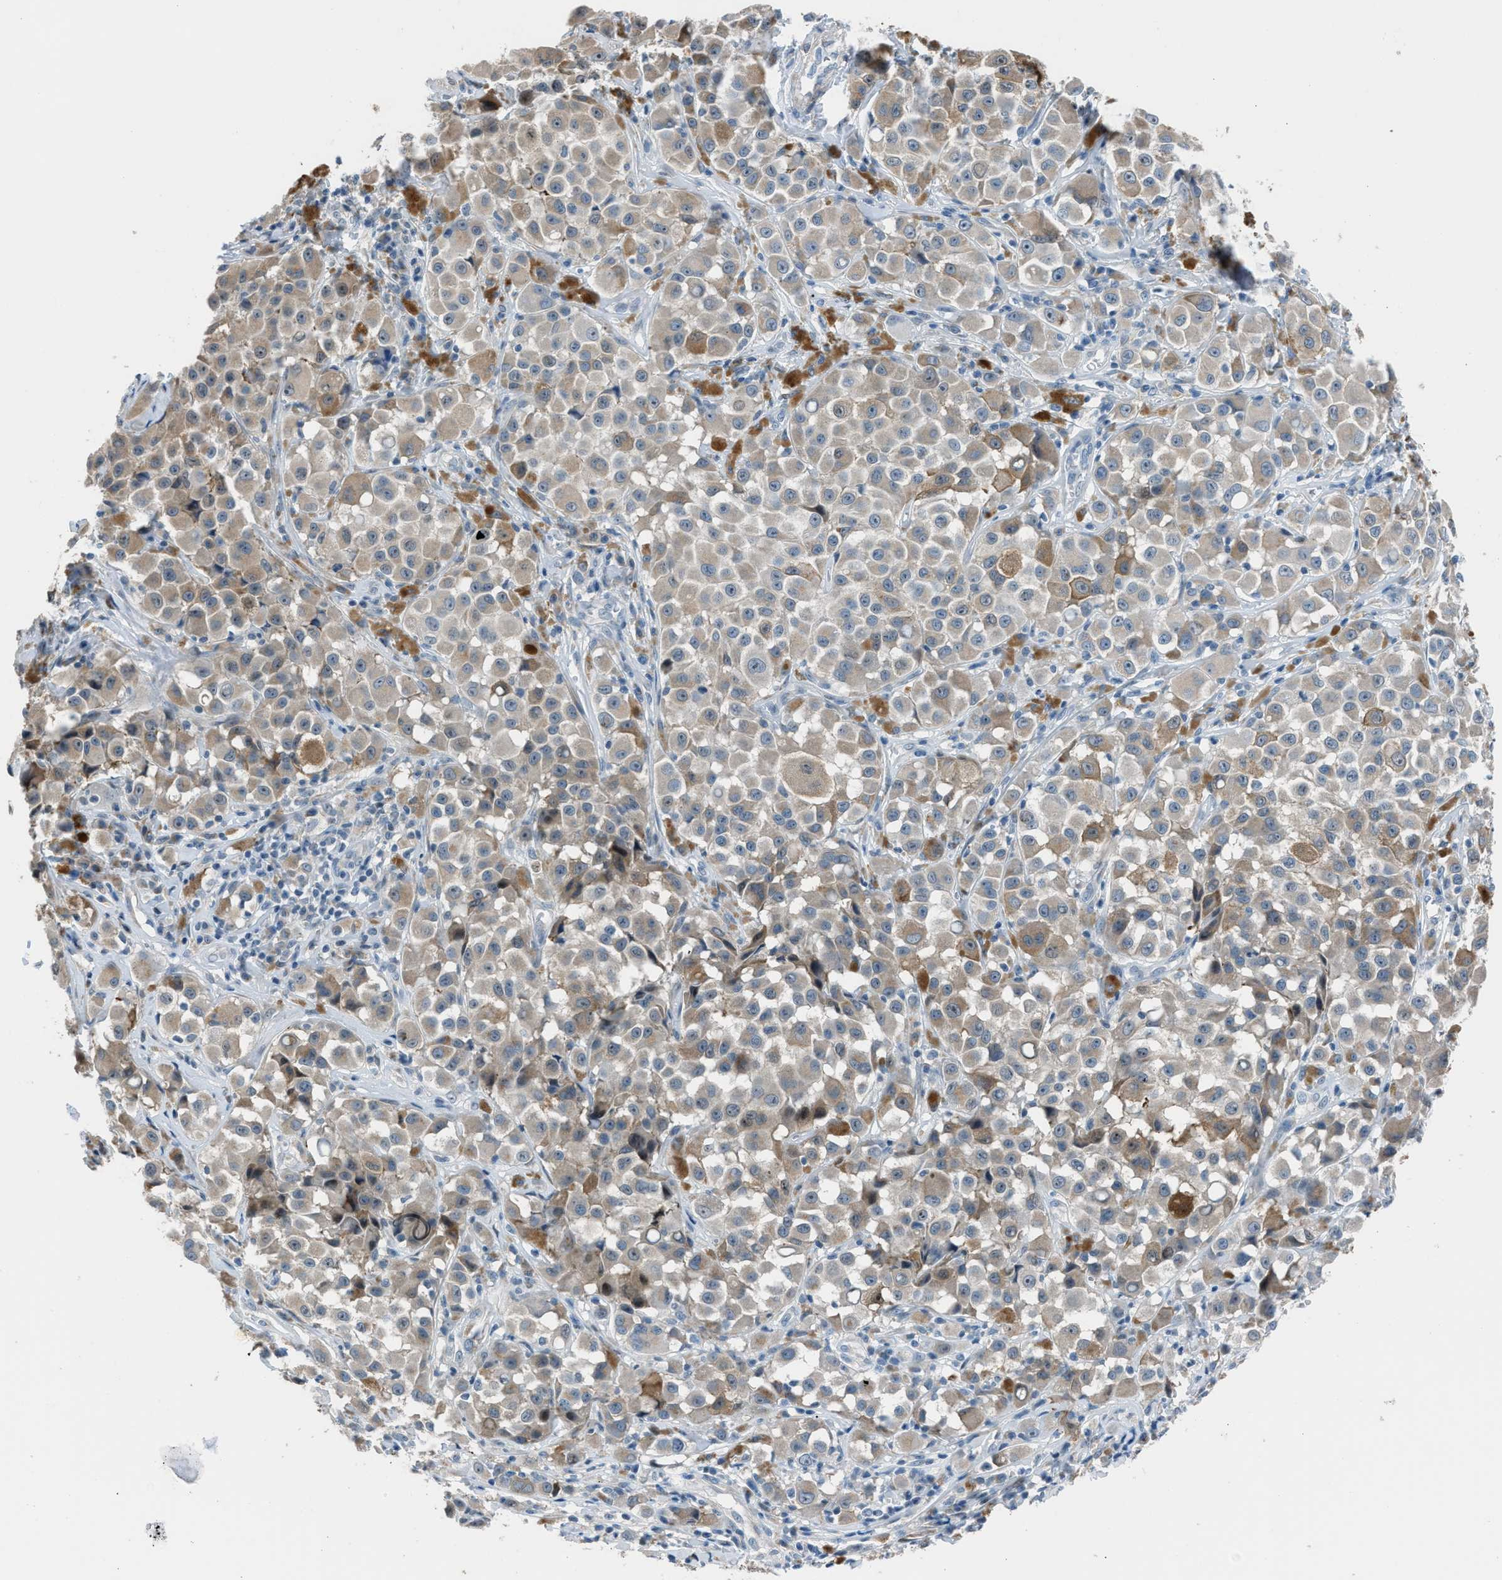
{"staining": {"intensity": "weak", "quantity": ">75%", "location": "cytoplasmic/membranous"}, "tissue": "melanoma", "cell_type": "Tumor cells", "image_type": "cancer", "snomed": [{"axis": "morphology", "description": "Malignant melanoma, NOS"}, {"axis": "topography", "description": "Skin"}], "caption": "Tumor cells display low levels of weak cytoplasmic/membranous positivity in approximately >75% of cells in human melanoma.", "gene": "RNF41", "patient": {"sex": "male", "age": 84}}